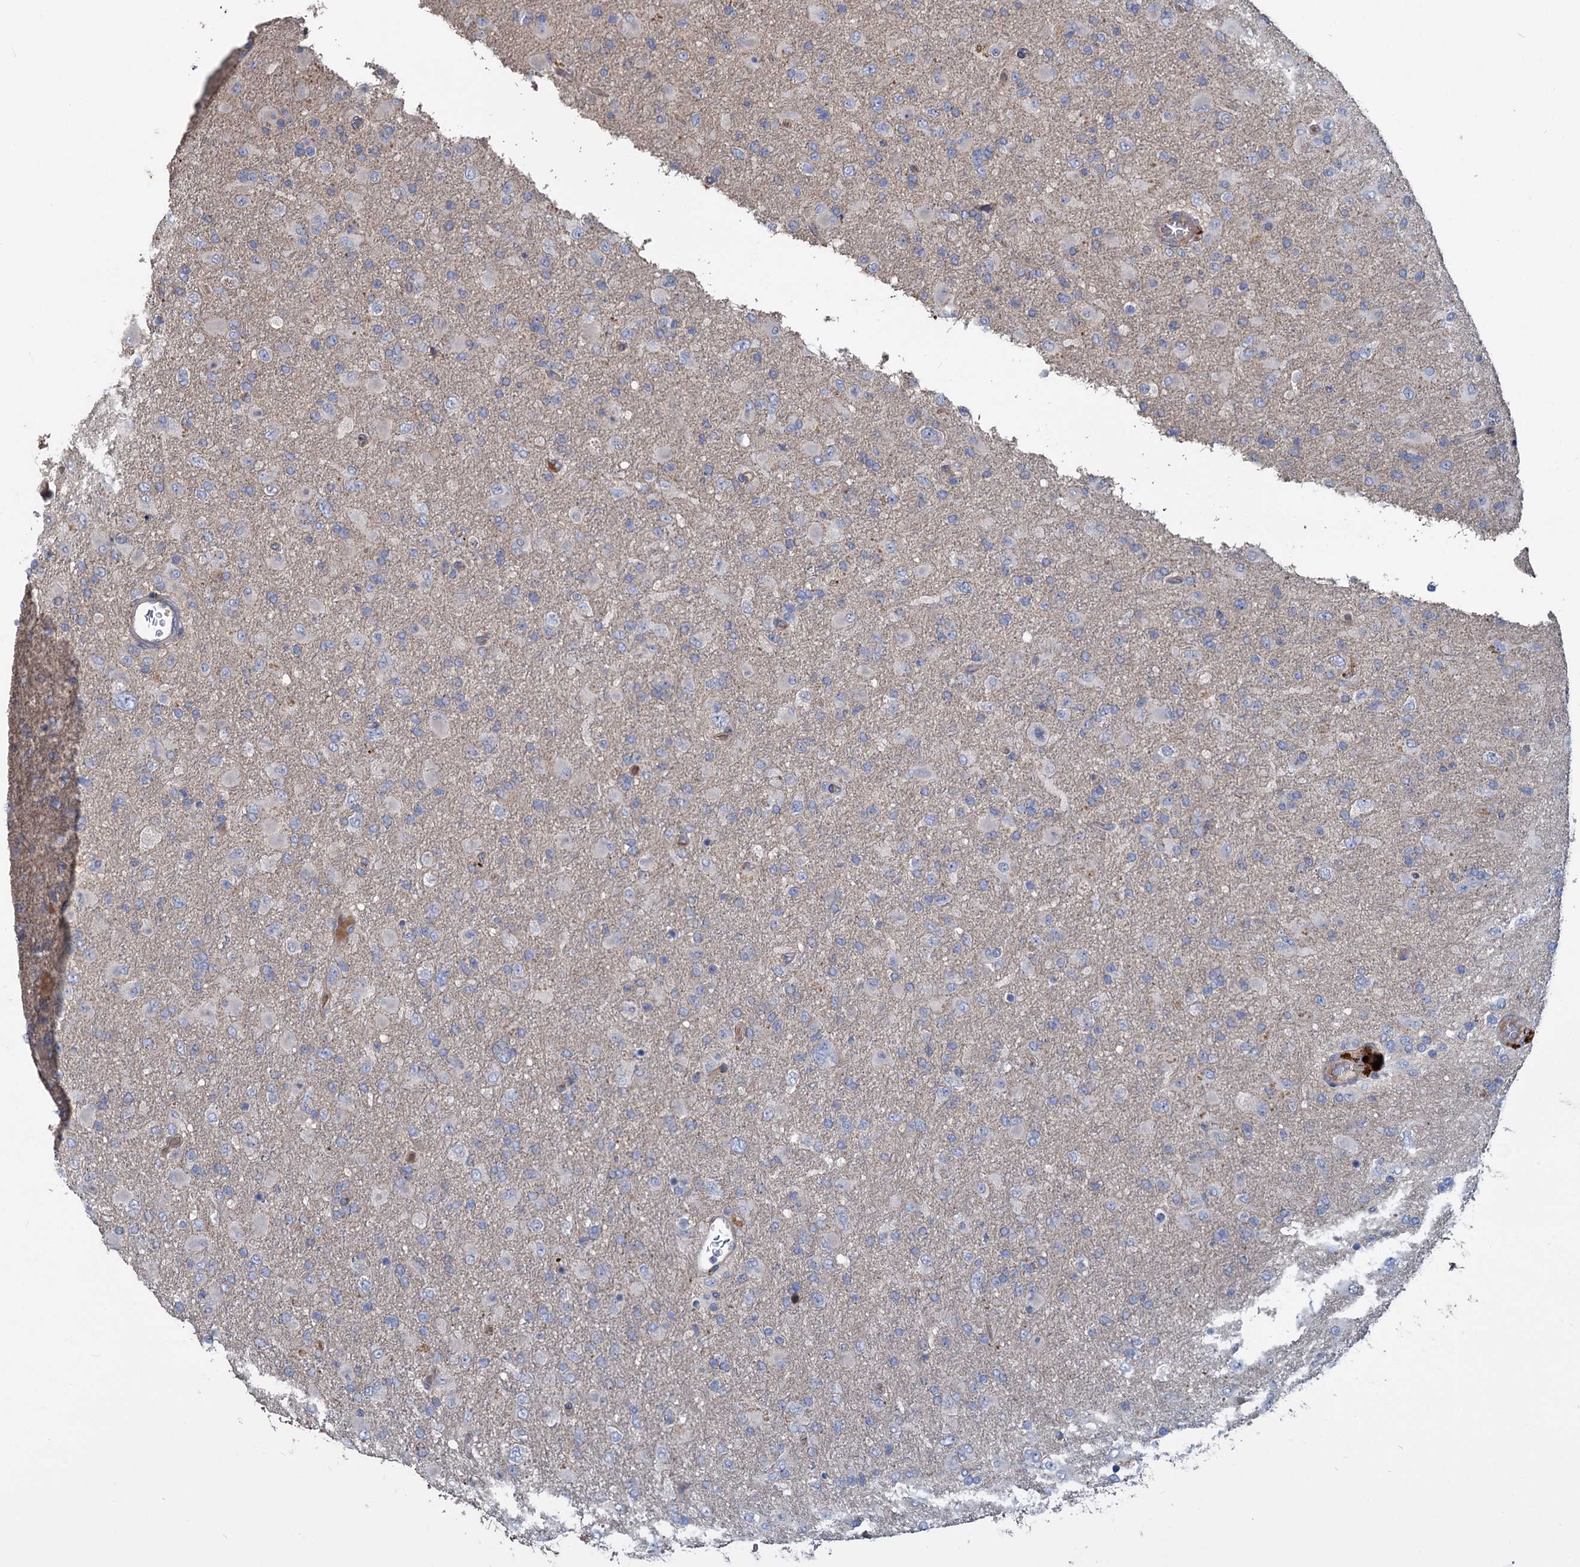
{"staining": {"intensity": "negative", "quantity": "none", "location": "none"}, "tissue": "glioma", "cell_type": "Tumor cells", "image_type": "cancer", "snomed": [{"axis": "morphology", "description": "Glioma, malignant, Low grade"}, {"axis": "topography", "description": "Brain"}], "caption": "The IHC micrograph has no significant staining in tumor cells of low-grade glioma (malignant) tissue.", "gene": "URAD", "patient": {"sex": "male", "age": 65}}